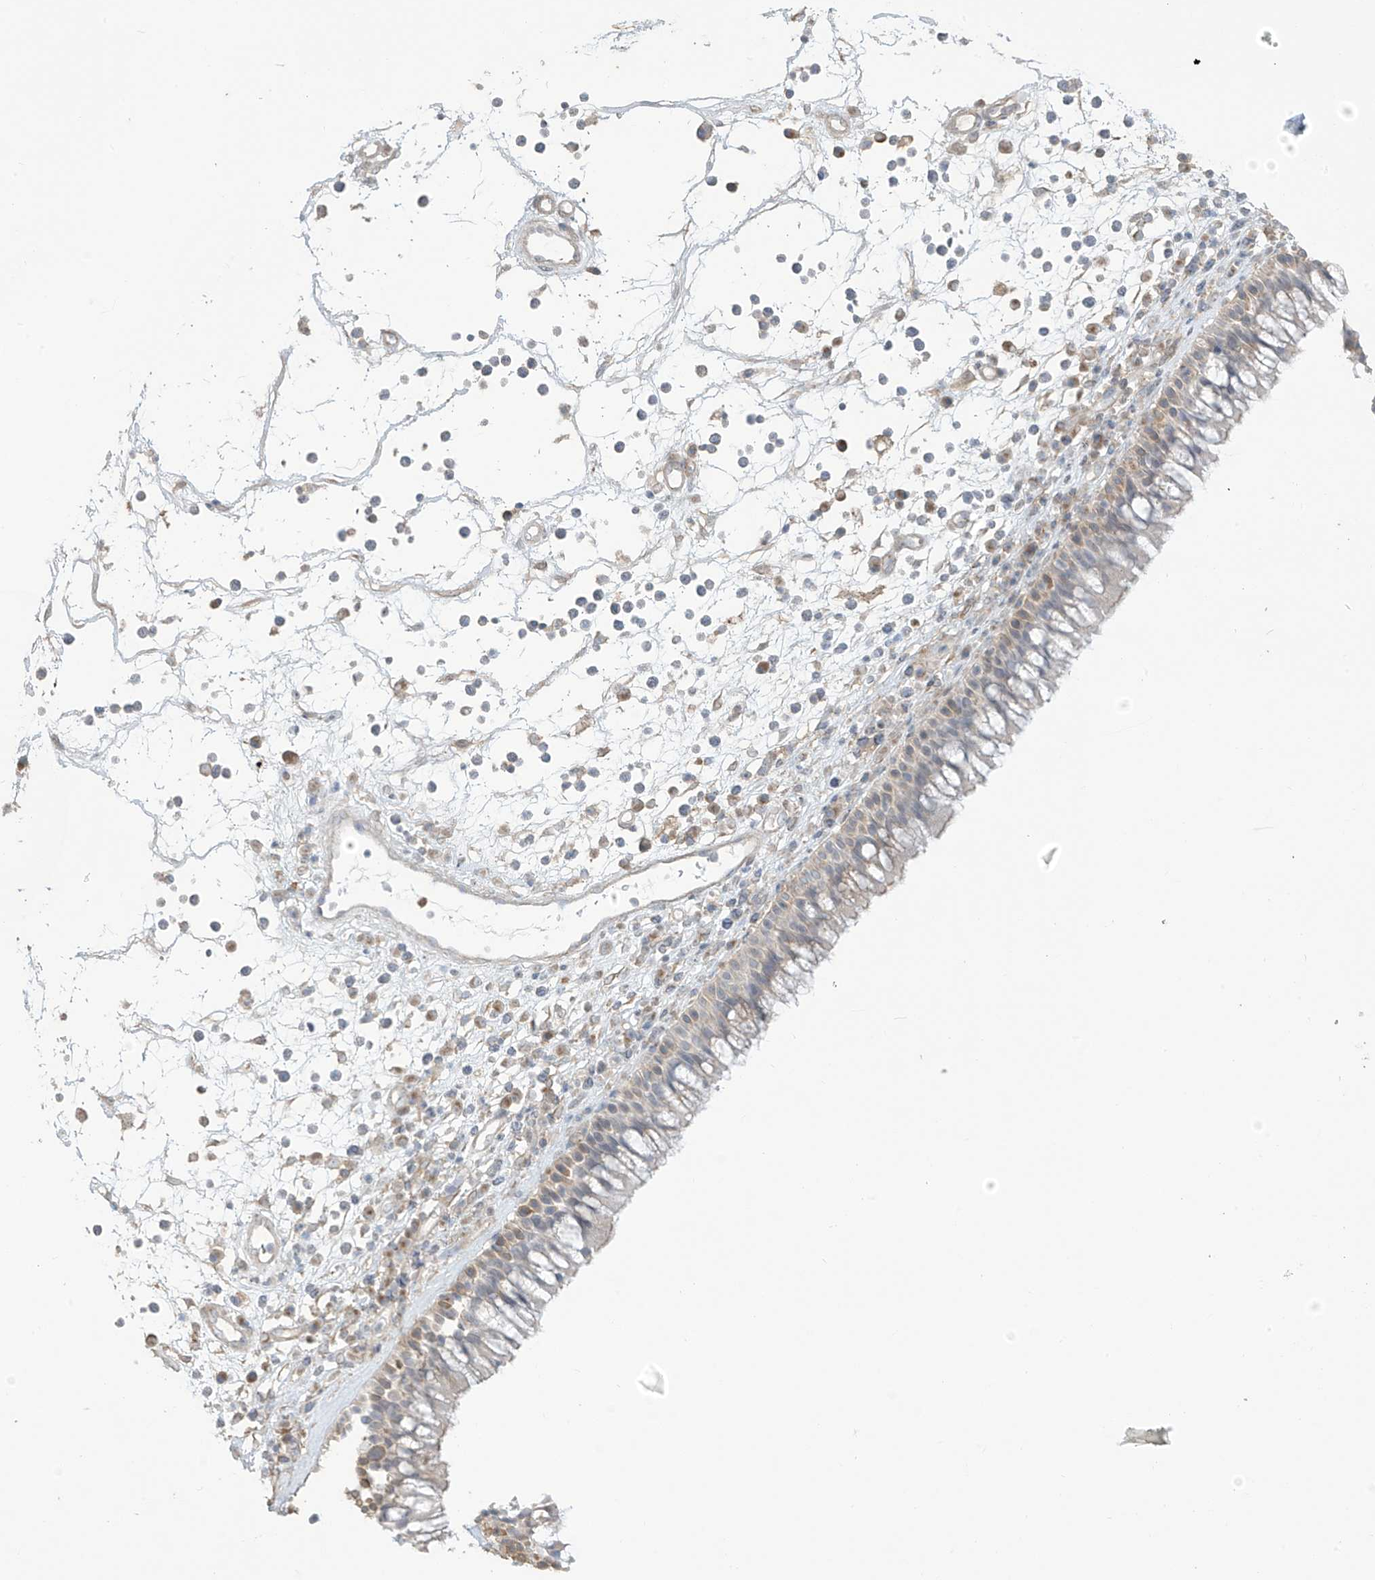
{"staining": {"intensity": "moderate", "quantity": "25%-75%", "location": "cytoplasmic/membranous"}, "tissue": "nasopharynx", "cell_type": "Respiratory epithelial cells", "image_type": "normal", "snomed": [{"axis": "morphology", "description": "Normal tissue, NOS"}, {"axis": "morphology", "description": "Inflammation, NOS"}, {"axis": "morphology", "description": "Malignant melanoma, Metastatic site"}, {"axis": "topography", "description": "Nasopharynx"}], "caption": "Nasopharynx was stained to show a protein in brown. There is medium levels of moderate cytoplasmic/membranous staining in about 25%-75% of respiratory epithelial cells. (DAB (3,3'-diaminobenzidine) IHC, brown staining for protein, blue staining for nuclei).", "gene": "TAGAP", "patient": {"sex": "male", "age": 70}}